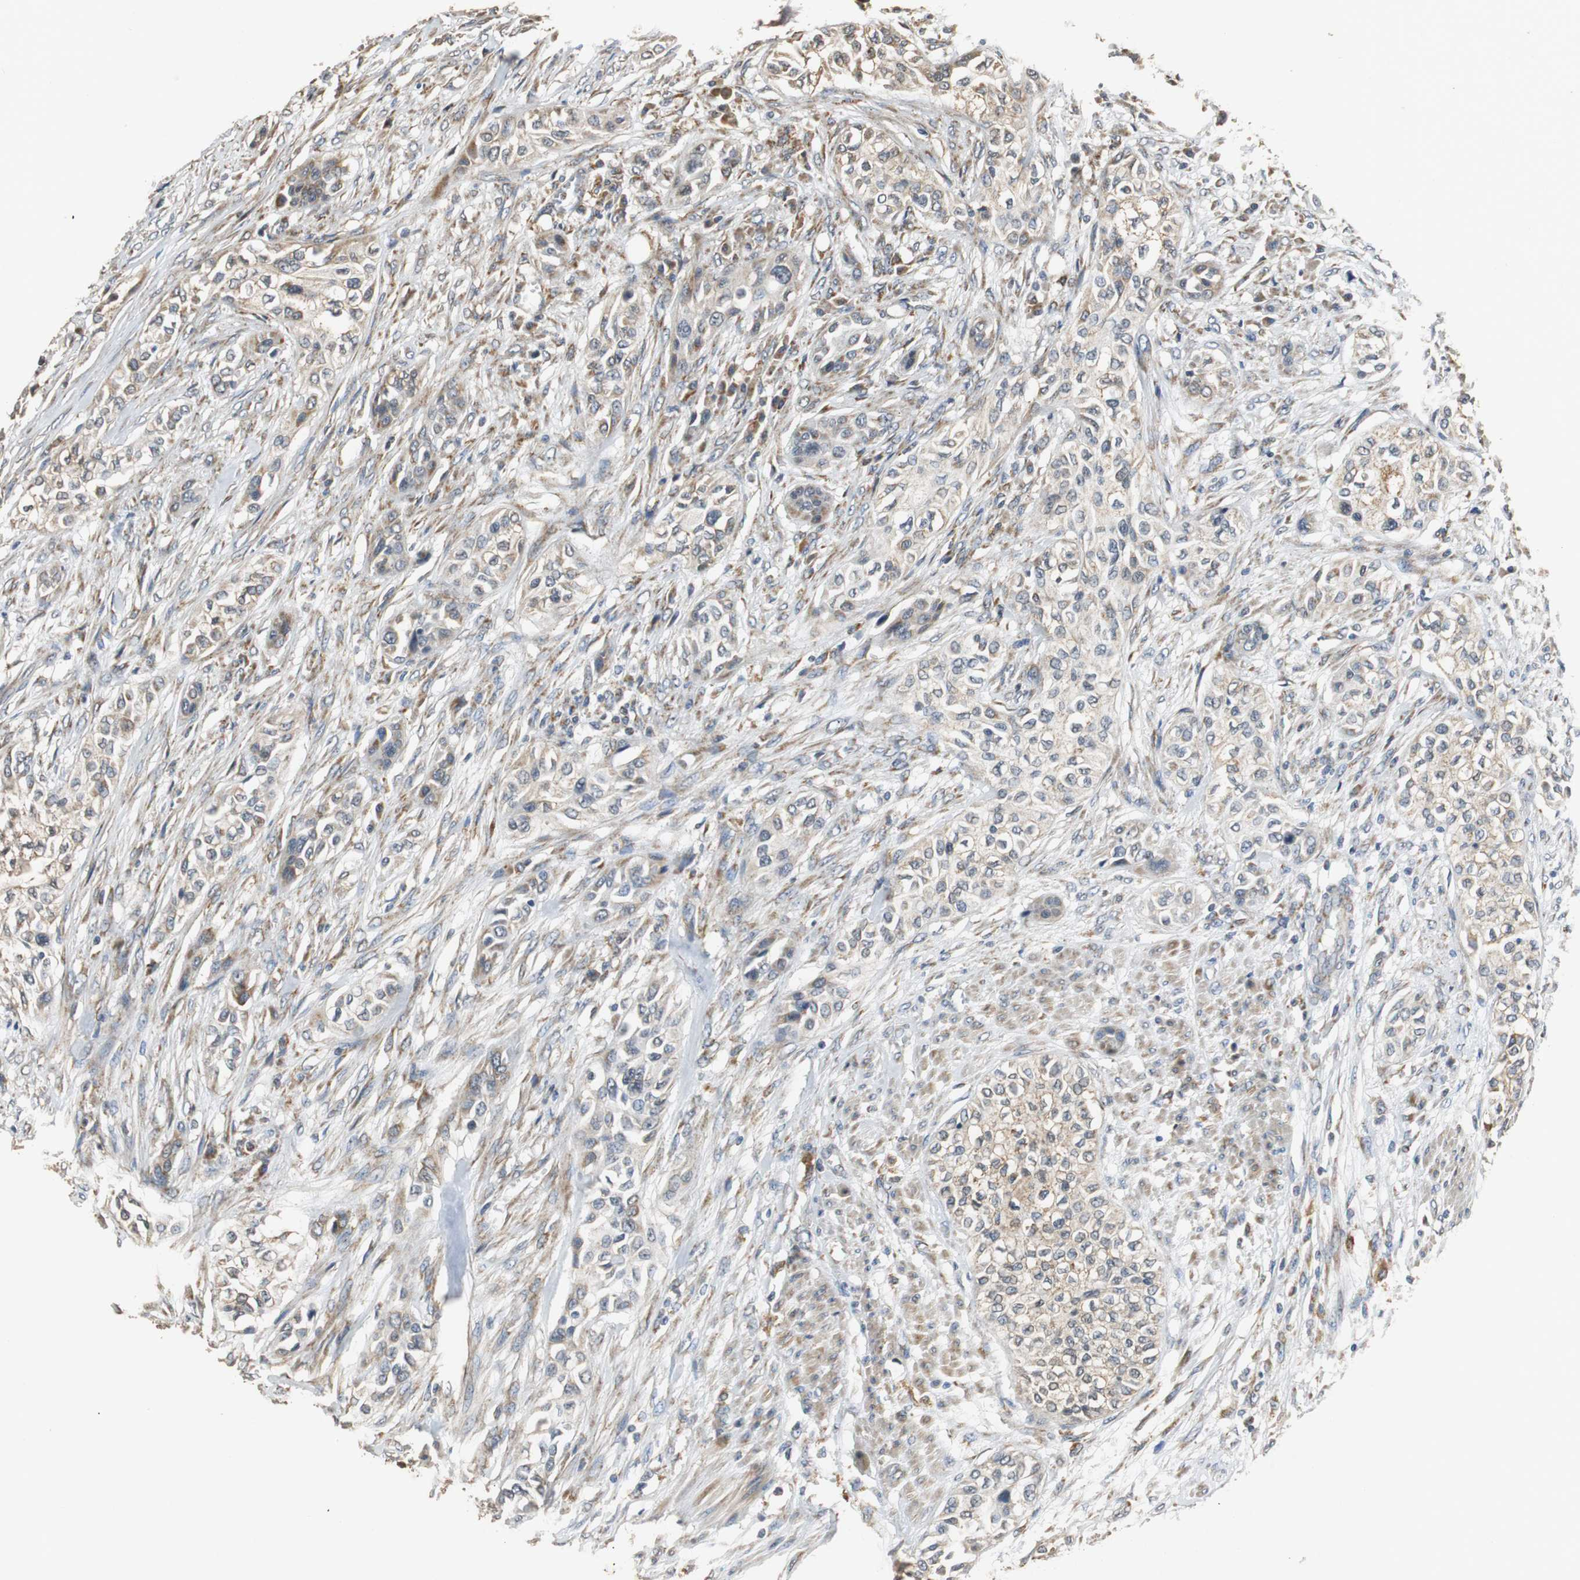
{"staining": {"intensity": "moderate", "quantity": "25%-75%", "location": "cytoplasmic/membranous"}, "tissue": "urothelial cancer", "cell_type": "Tumor cells", "image_type": "cancer", "snomed": [{"axis": "morphology", "description": "Urothelial carcinoma, High grade"}, {"axis": "topography", "description": "Urinary bladder"}], "caption": "Immunohistochemical staining of high-grade urothelial carcinoma shows moderate cytoplasmic/membranous protein staining in approximately 25%-75% of tumor cells.", "gene": "HMGCL", "patient": {"sex": "male", "age": 74}}